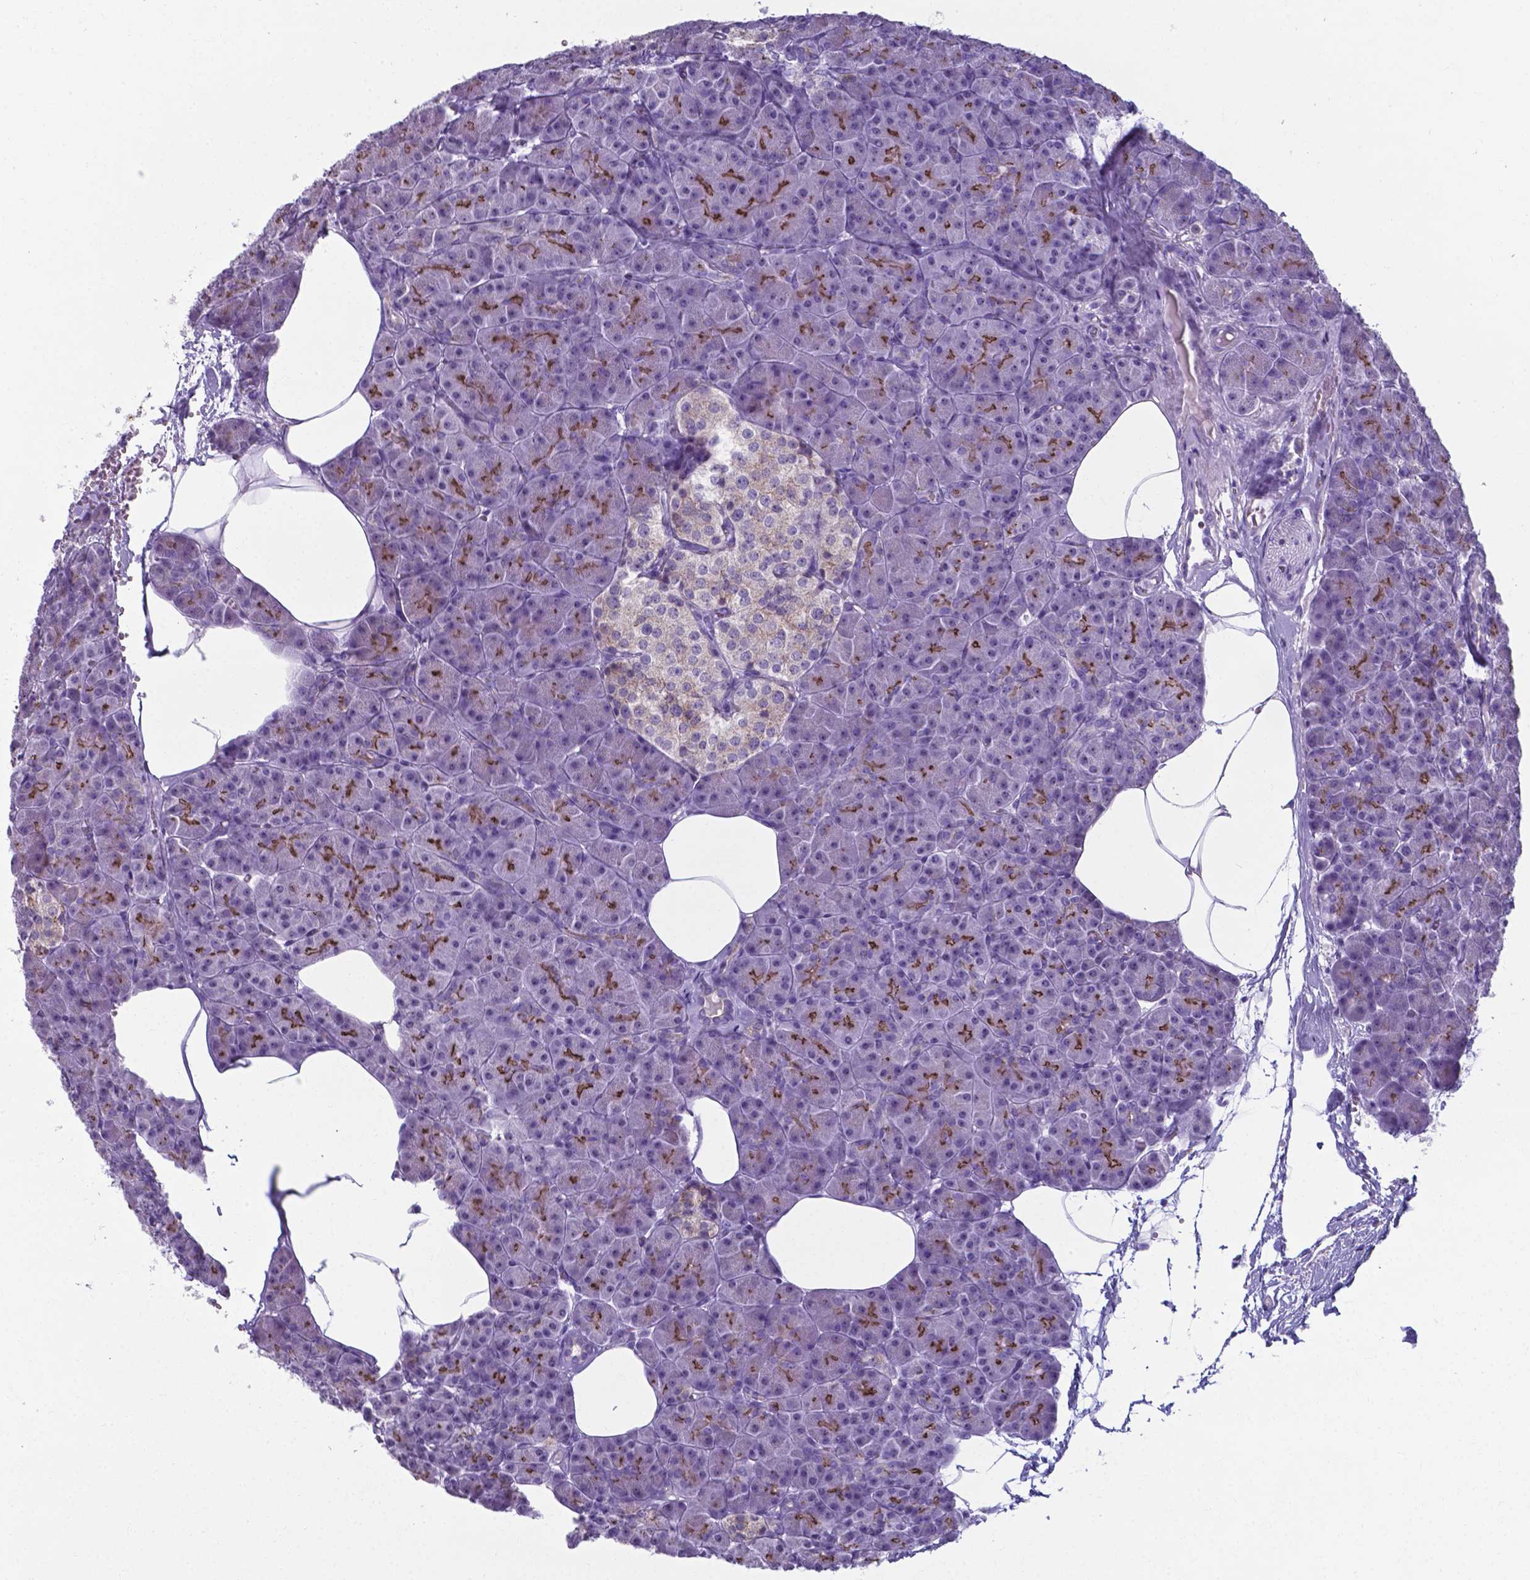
{"staining": {"intensity": "strong", "quantity": ">75%", "location": "cytoplasmic/membranous"}, "tissue": "pancreas", "cell_type": "Exocrine glandular cells", "image_type": "normal", "snomed": [{"axis": "morphology", "description": "Normal tissue, NOS"}, {"axis": "topography", "description": "Pancreas"}], "caption": "Immunohistochemistry (DAB (3,3'-diaminobenzidine)) staining of normal human pancreas exhibits strong cytoplasmic/membranous protein staining in about >75% of exocrine glandular cells.", "gene": "AP5B1", "patient": {"sex": "female", "age": 45}}